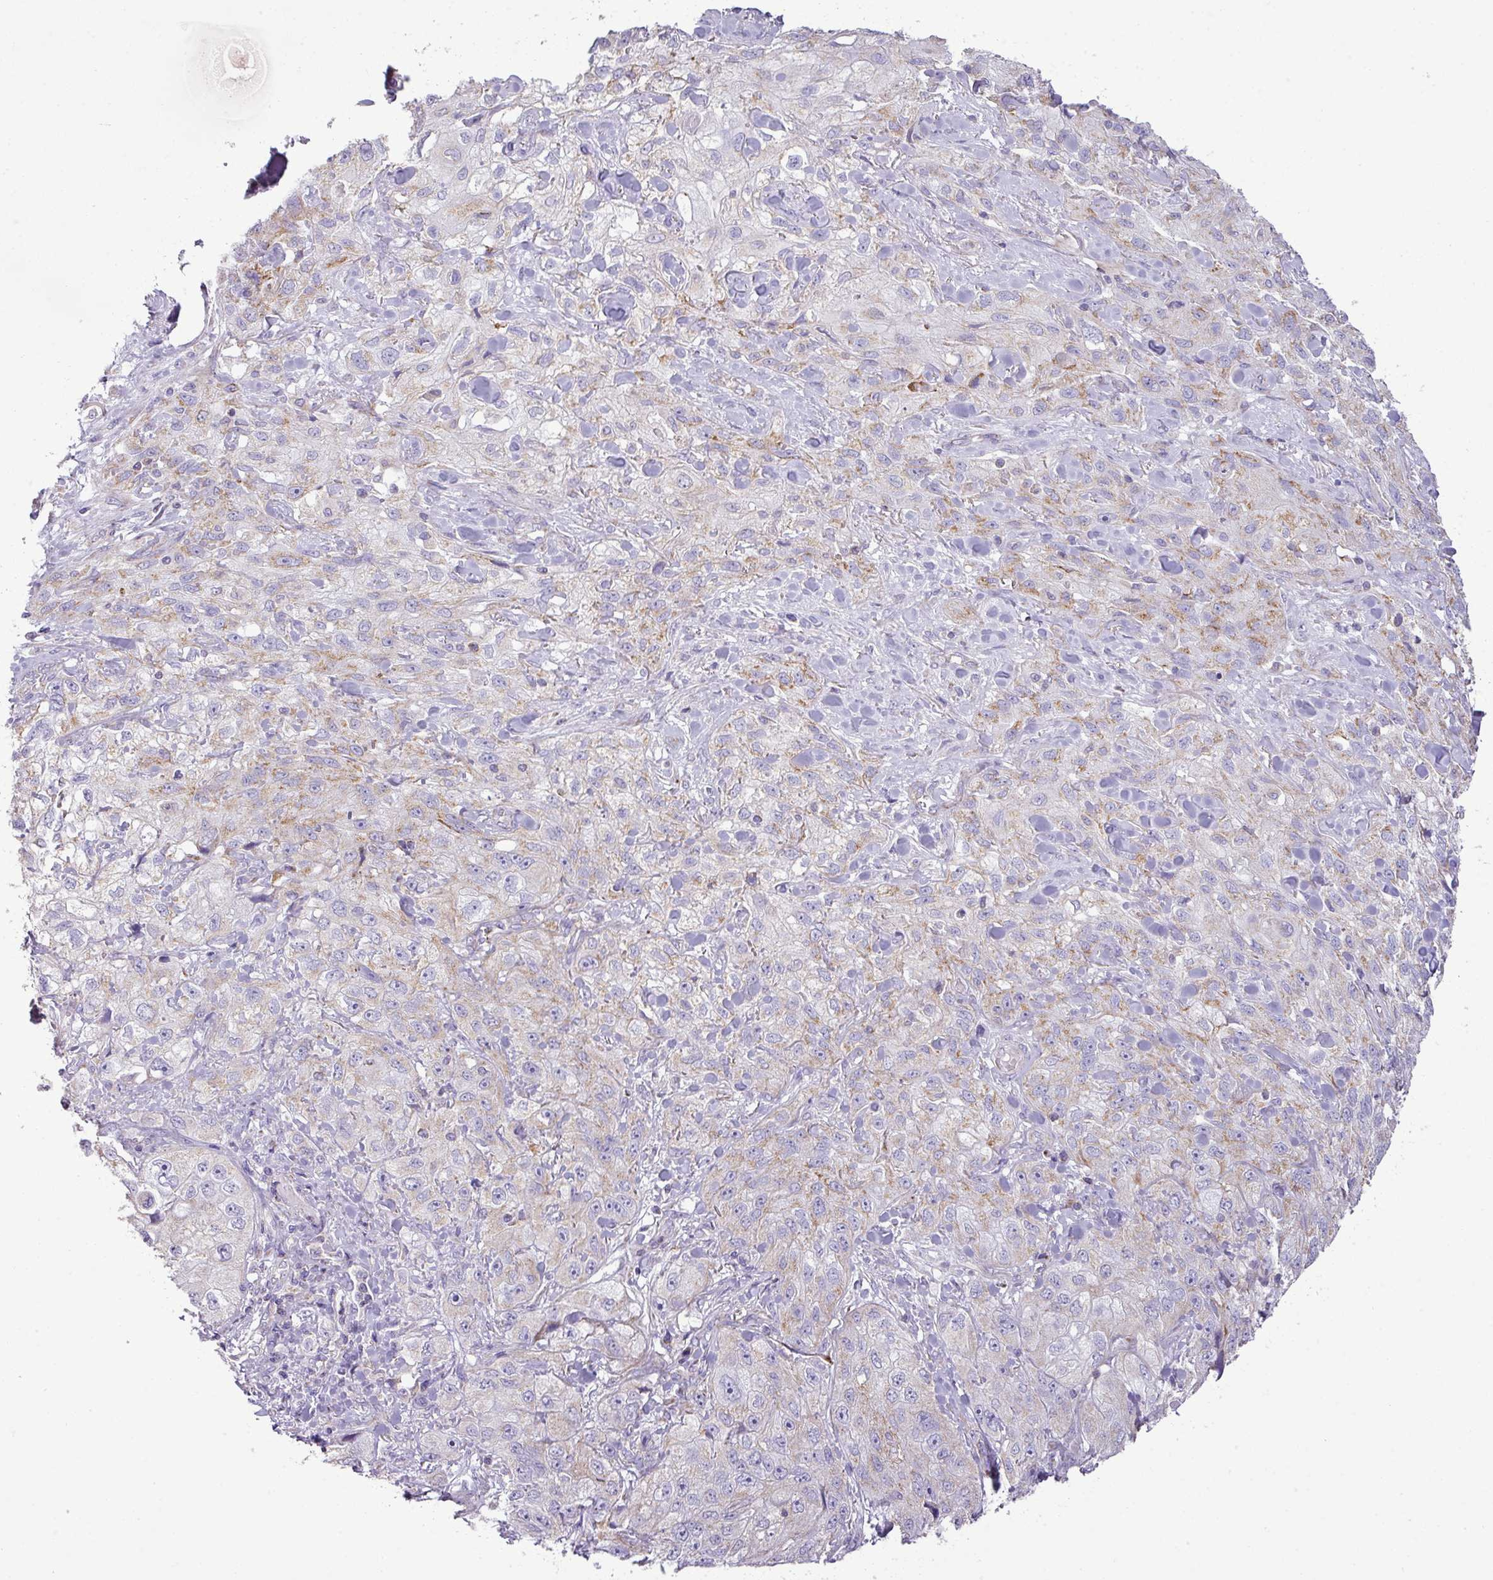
{"staining": {"intensity": "moderate", "quantity": "25%-75%", "location": "cytoplasmic/membranous"}, "tissue": "skin cancer", "cell_type": "Tumor cells", "image_type": "cancer", "snomed": [{"axis": "morphology", "description": "Squamous cell carcinoma, NOS"}, {"axis": "topography", "description": "Skin"}, {"axis": "topography", "description": "Vulva"}], "caption": "DAB (3,3'-diaminobenzidine) immunohistochemical staining of human squamous cell carcinoma (skin) reveals moderate cytoplasmic/membranous protein staining in approximately 25%-75% of tumor cells.", "gene": "ZNF81", "patient": {"sex": "female", "age": 86}}